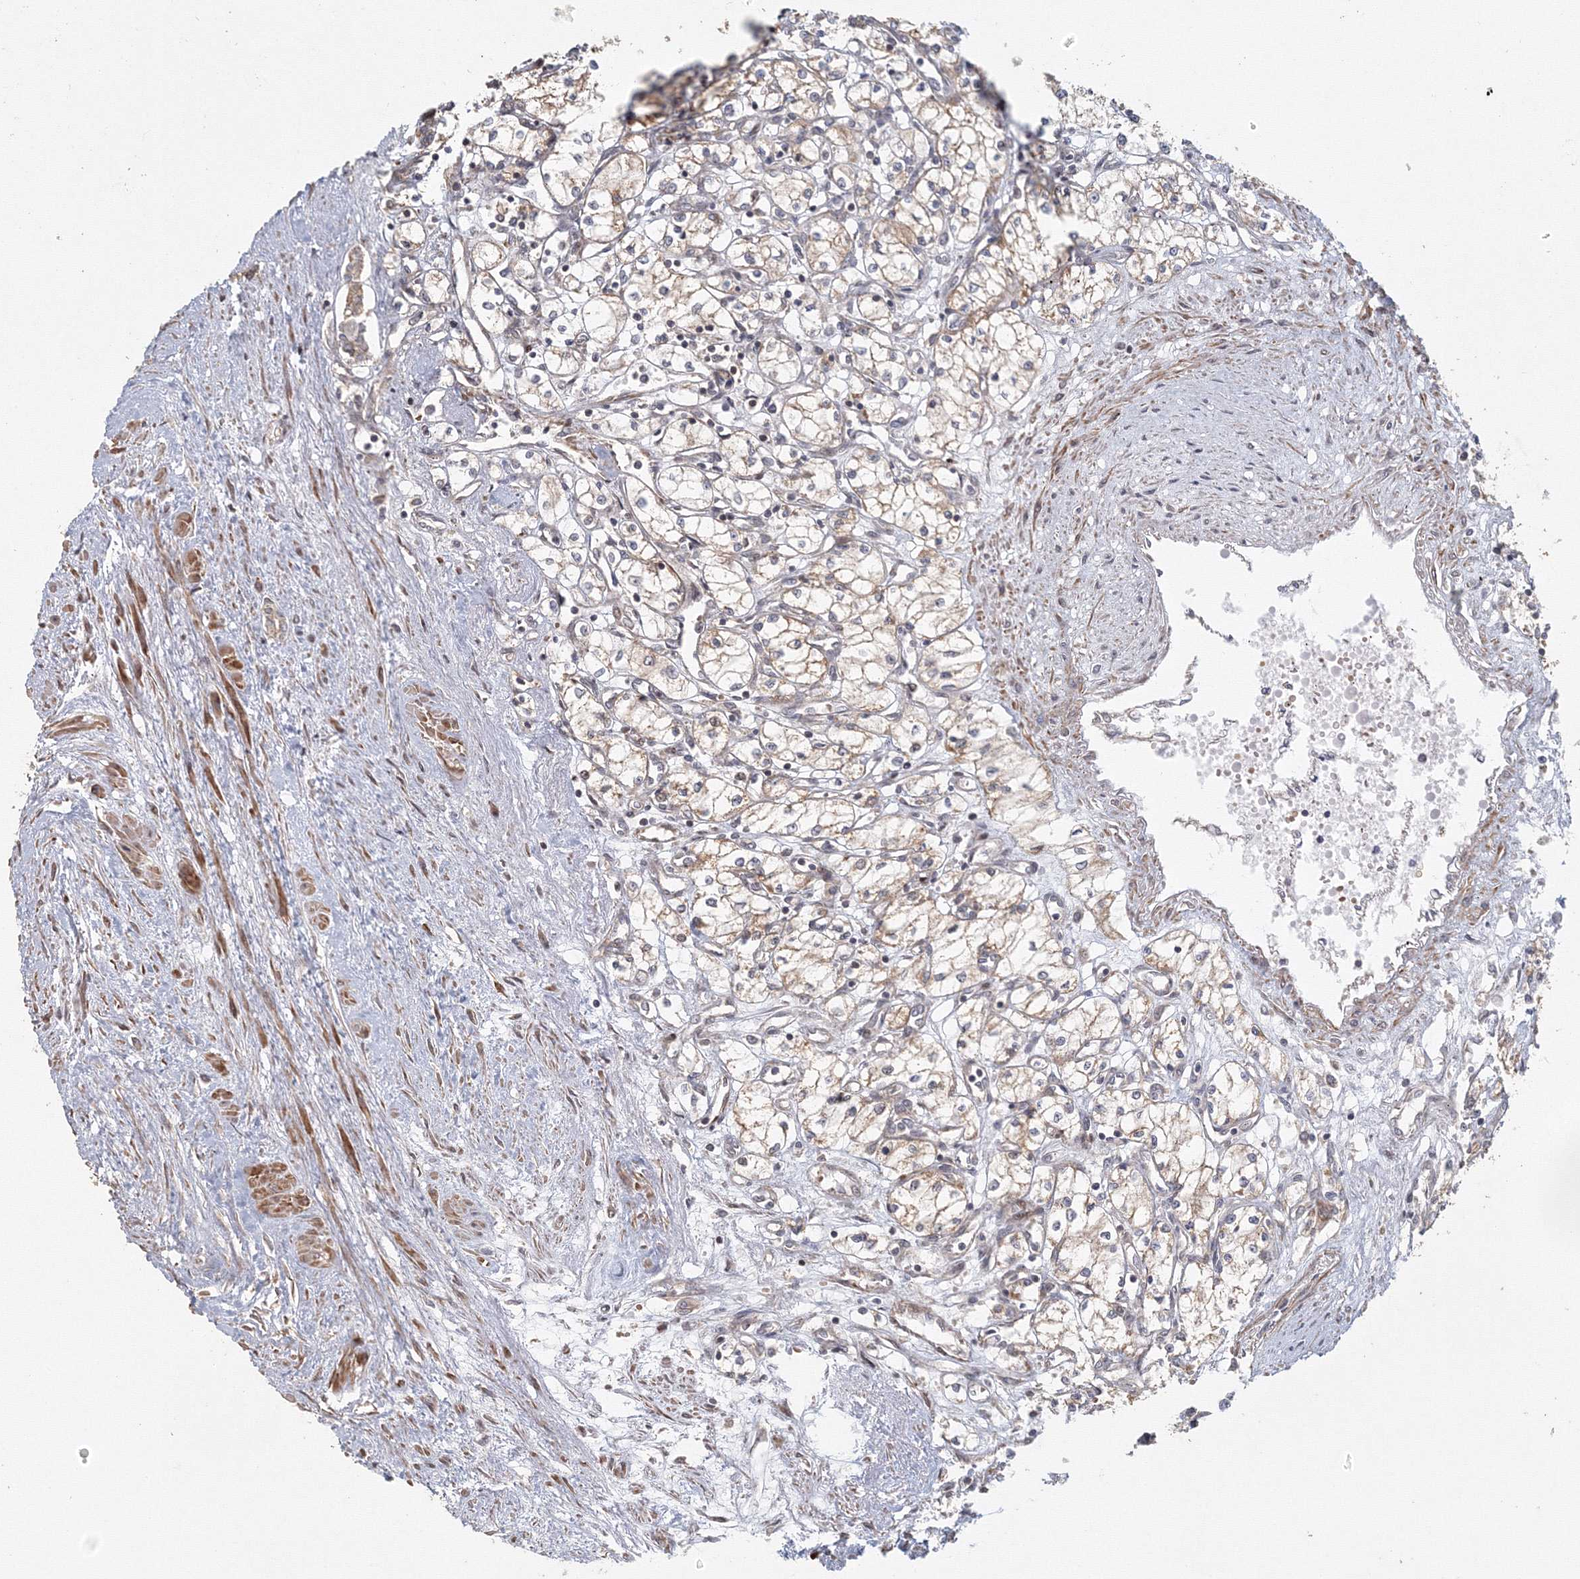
{"staining": {"intensity": "weak", "quantity": "25%-75%", "location": "cytoplasmic/membranous"}, "tissue": "renal cancer", "cell_type": "Tumor cells", "image_type": "cancer", "snomed": [{"axis": "morphology", "description": "Adenocarcinoma, NOS"}, {"axis": "topography", "description": "Kidney"}], "caption": "A micrograph showing weak cytoplasmic/membranous expression in approximately 25%-75% of tumor cells in adenocarcinoma (renal), as visualized by brown immunohistochemical staining.", "gene": "TACC2", "patient": {"sex": "male", "age": 59}}